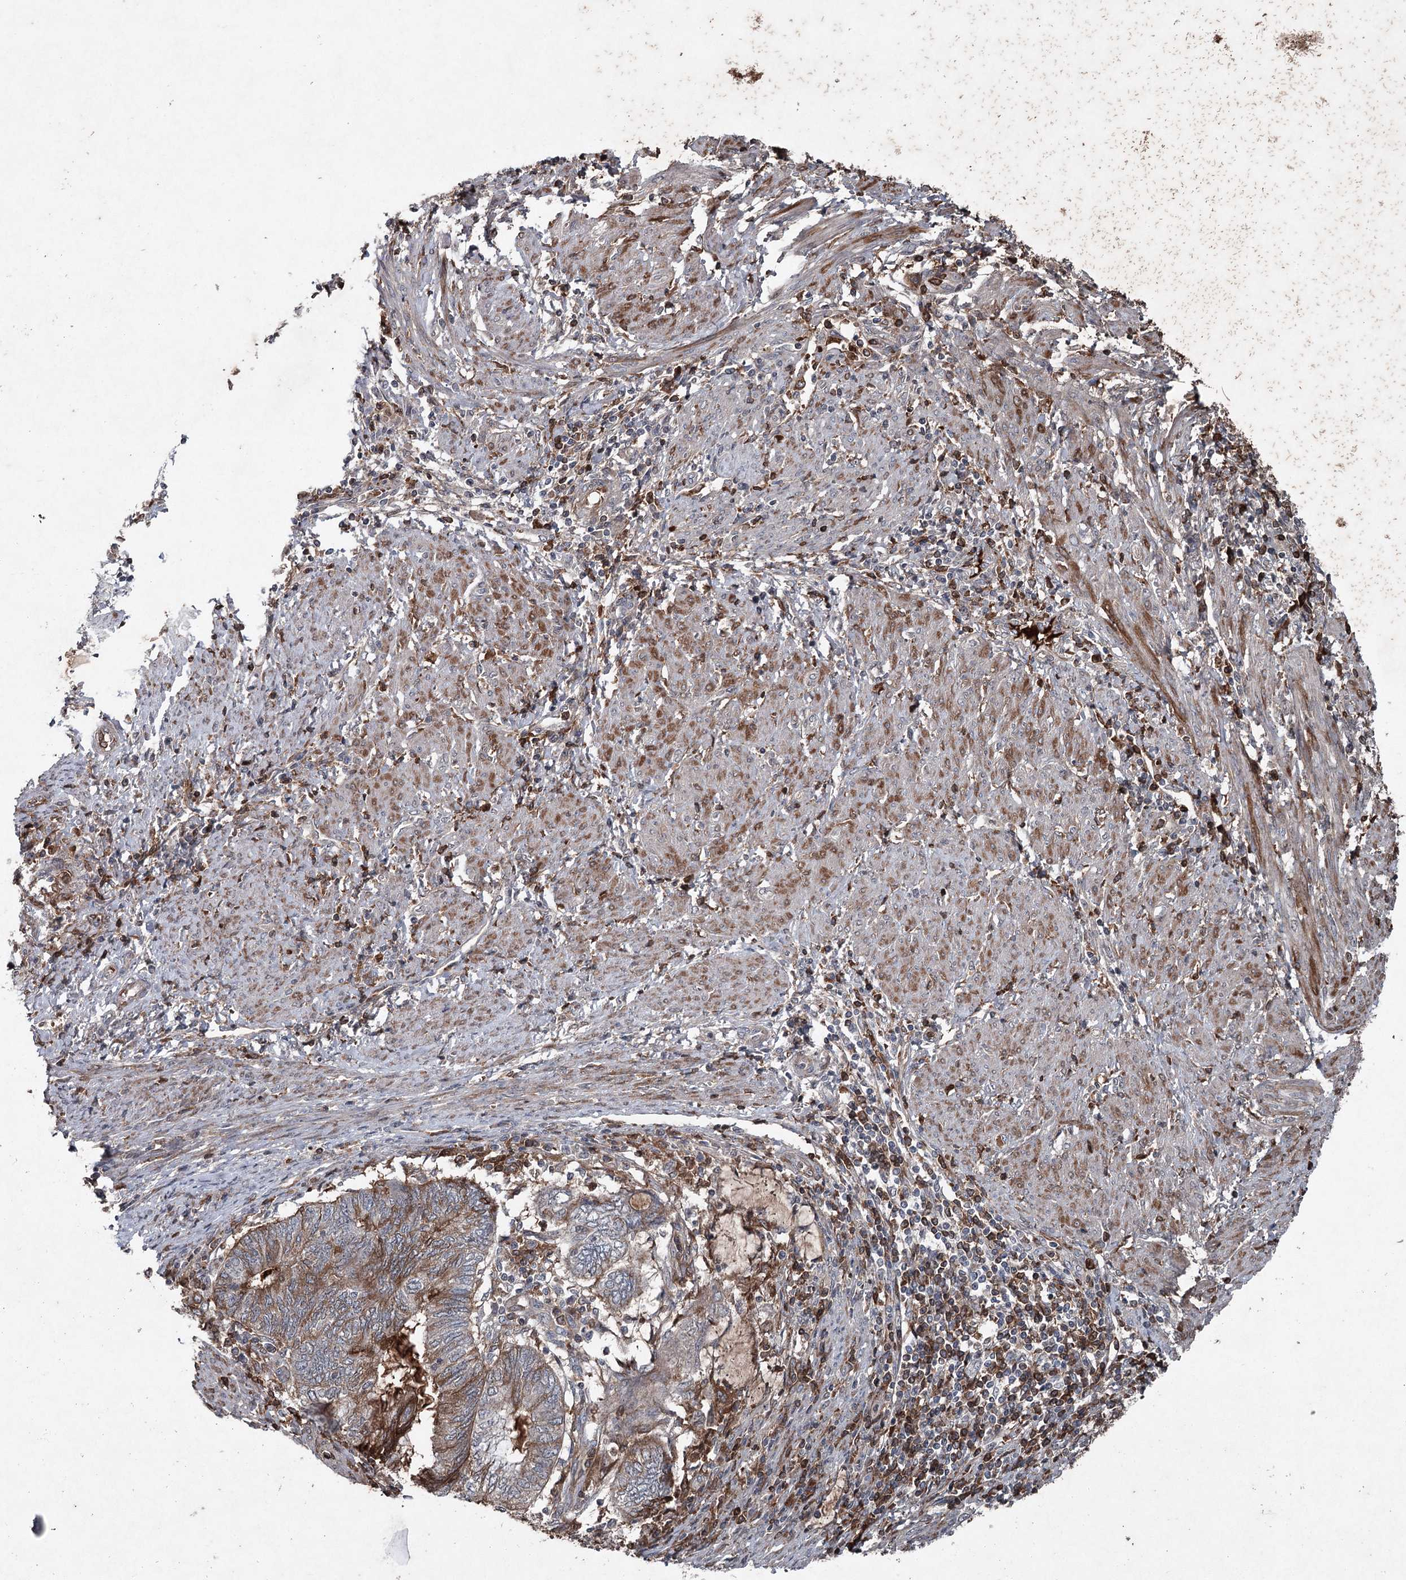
{"staining": {"intensity": "moderate", "quantity": "25%-75%", "location": "cytoplasmic/membranous"}, "tissue": "endometrial cancer", "cell_type": "Tumor cells", "image_type": "cancer", "snomed": [{"axis": "morphology", "description": "Adenocarcinoma, NOS"}, {"axis": "topography", "description": "Uterus"}, {"axis": "topography", "description": "Endometrium"}], "caption": "Protein staining displays moderate cytoplasmic/membranous positivity in about 25%-75% of tumor cells in endometrial adenocarcinoma.", "gene": "PGLYRP2", "patient": {"sex": "female", "age": 70}}